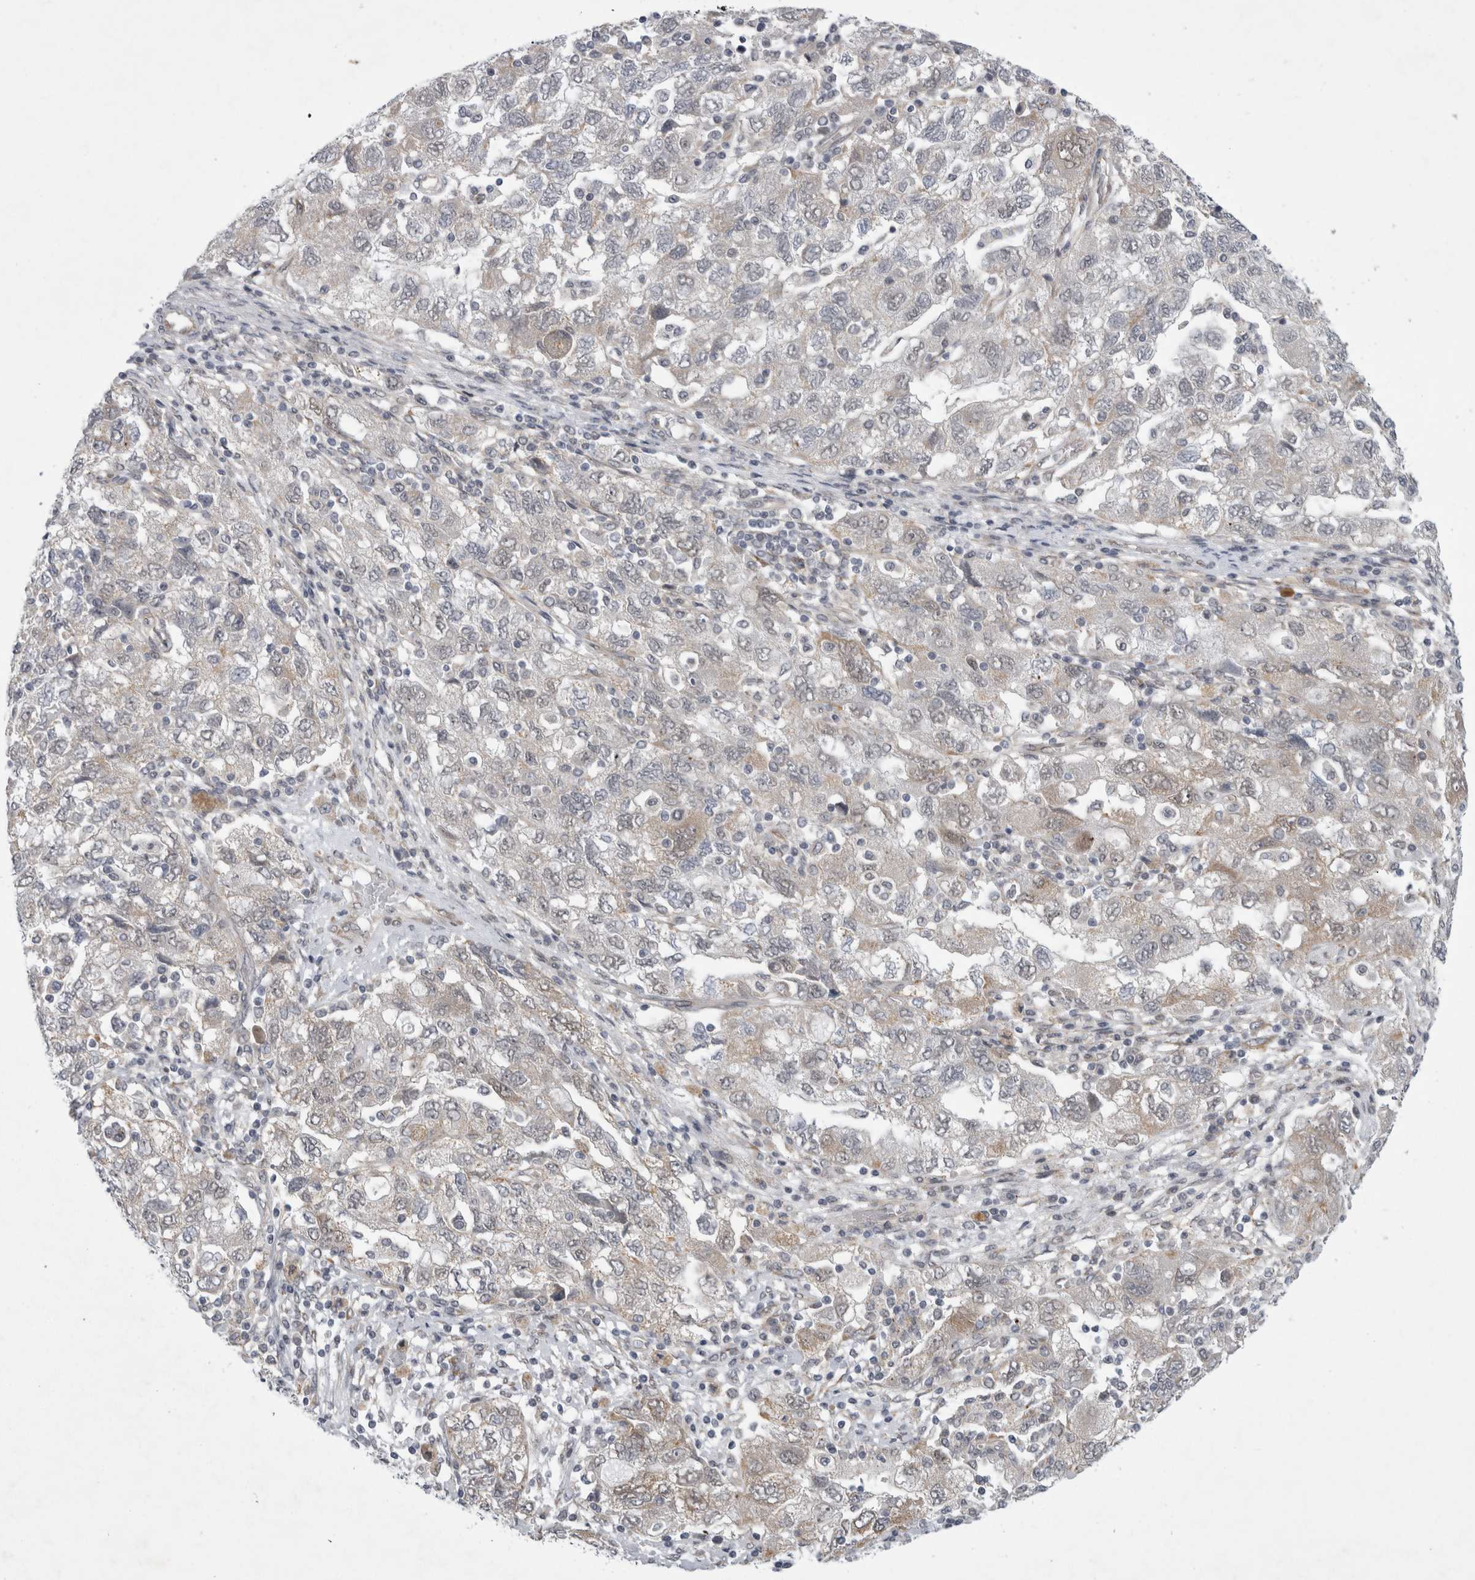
{"staining": {"intensity": "weak", "quantity": "<25%", "location": "cytoplasmic/membranous"}, "tissue": "ovarian cancer", "cell_type": "Tumor cells", "image_type": "cancer", "snomed": [{"axis": "morphology", "description": "Carcinoma, NOS"}, {"axis": "morphology", "description": "Cystadenocarcinoma, serous, NOS"}, {"axis": "topography", "description": "Ovary"}], "caption": "An immunohistochemistry (IHC) image of ovarian serous cystadenocarcinoma is shown. There is no staining in tumor cells of ovarian serous cystadenocarcinoma. The staining is performed using DAB (3,3'-diaminobenzidine) brown chromogen with nuclei counter-stained in using hematoxylin.", "gene": "PARP11", "patient": {"sex": "female", "age": 69}}